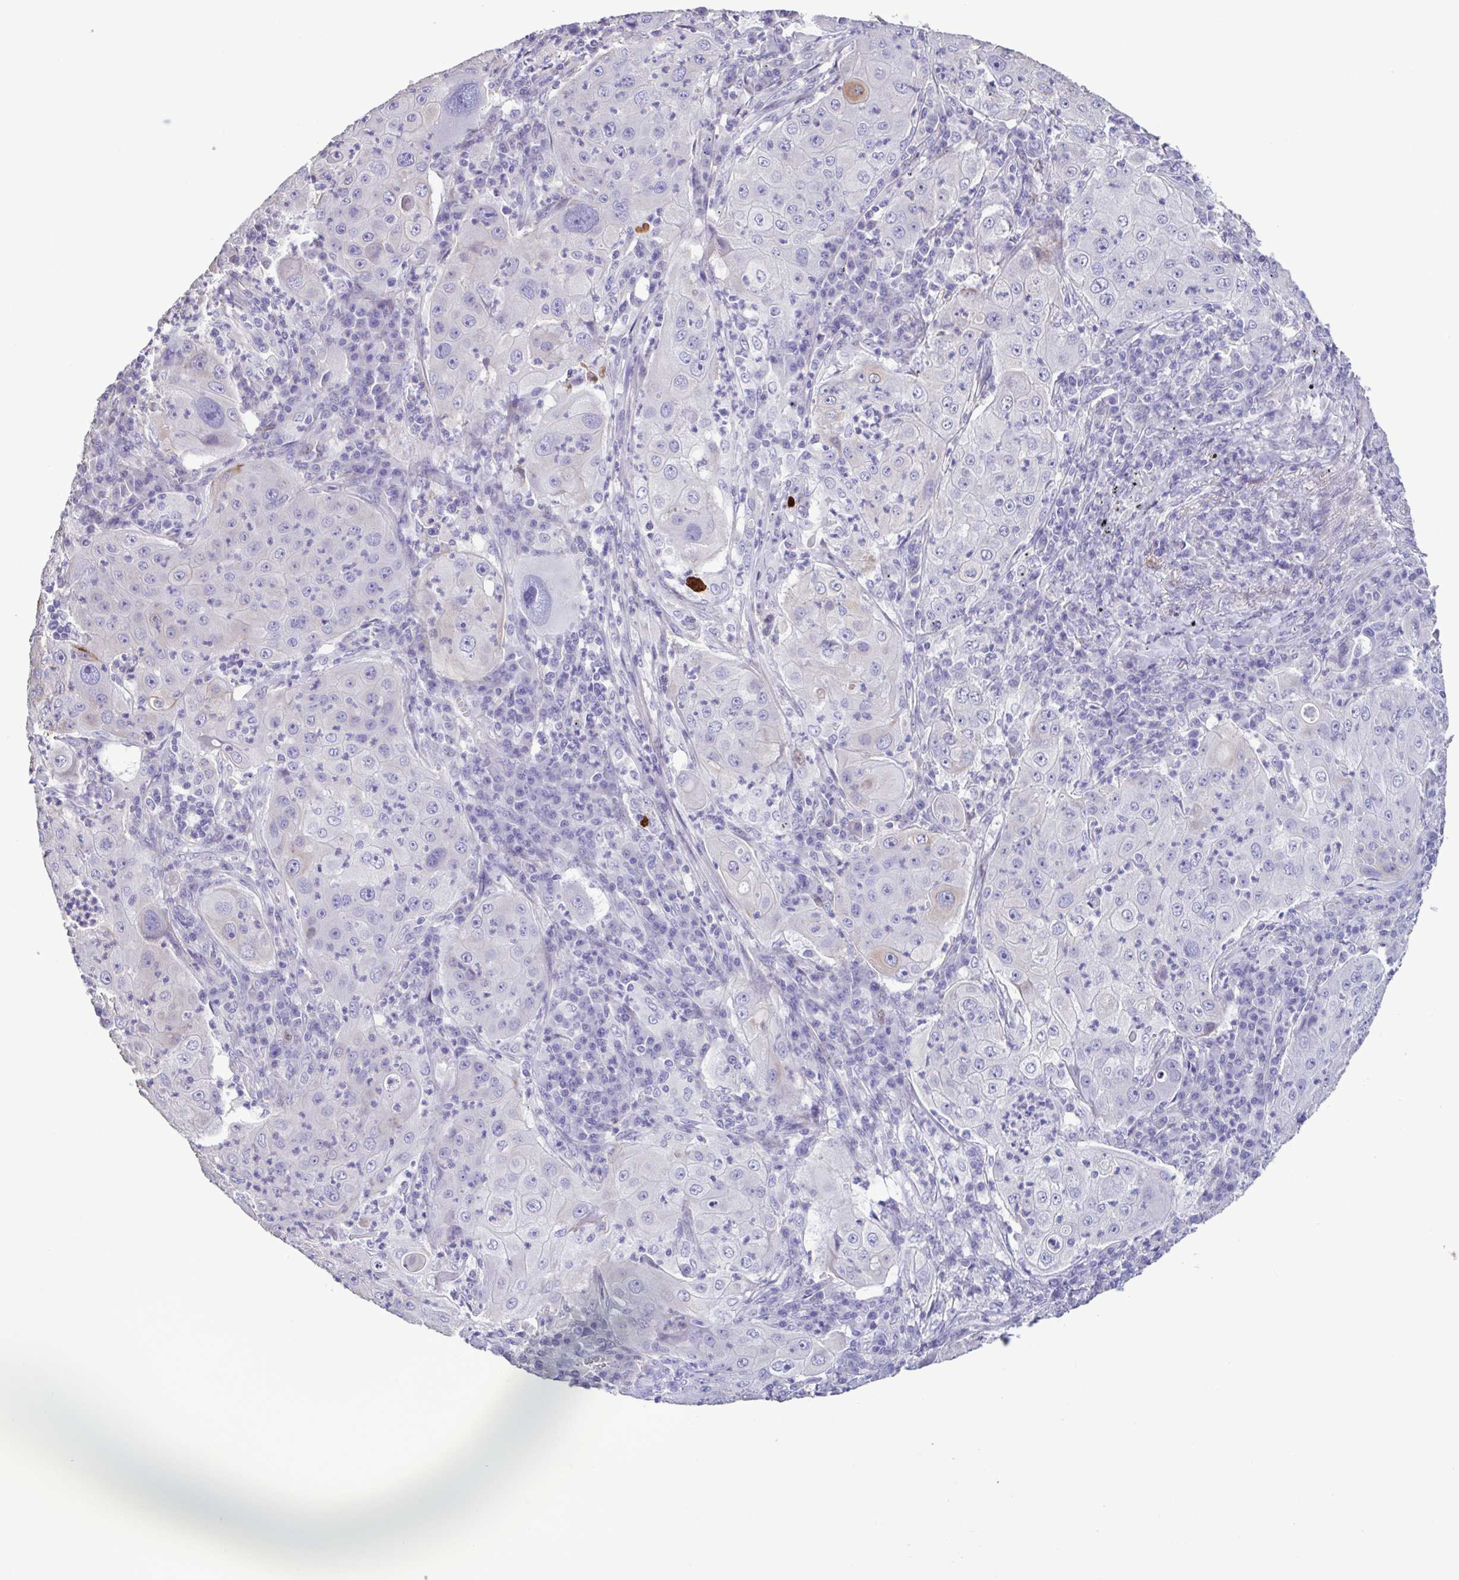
{"staining": {"intensity": "negative", "quantity": "none", "location": "none"}, "tissue": "lung cancer", "cell_type": "Tumor cells", "image_type": "cancer", "snomed": [{"axis": "morphology", "description": "Squamous cell carcinoma, NOS"}, {"axis": "topography", "description": "Lung"}], "caption": "This is an immunohistochemistry (IHC) photomicrograph of lung cancer (squamous cell carcinoma). There is no staining in tumor cells.", "gene": "PLA2G4E", "patient": {"sex": "female", "age": 59}}